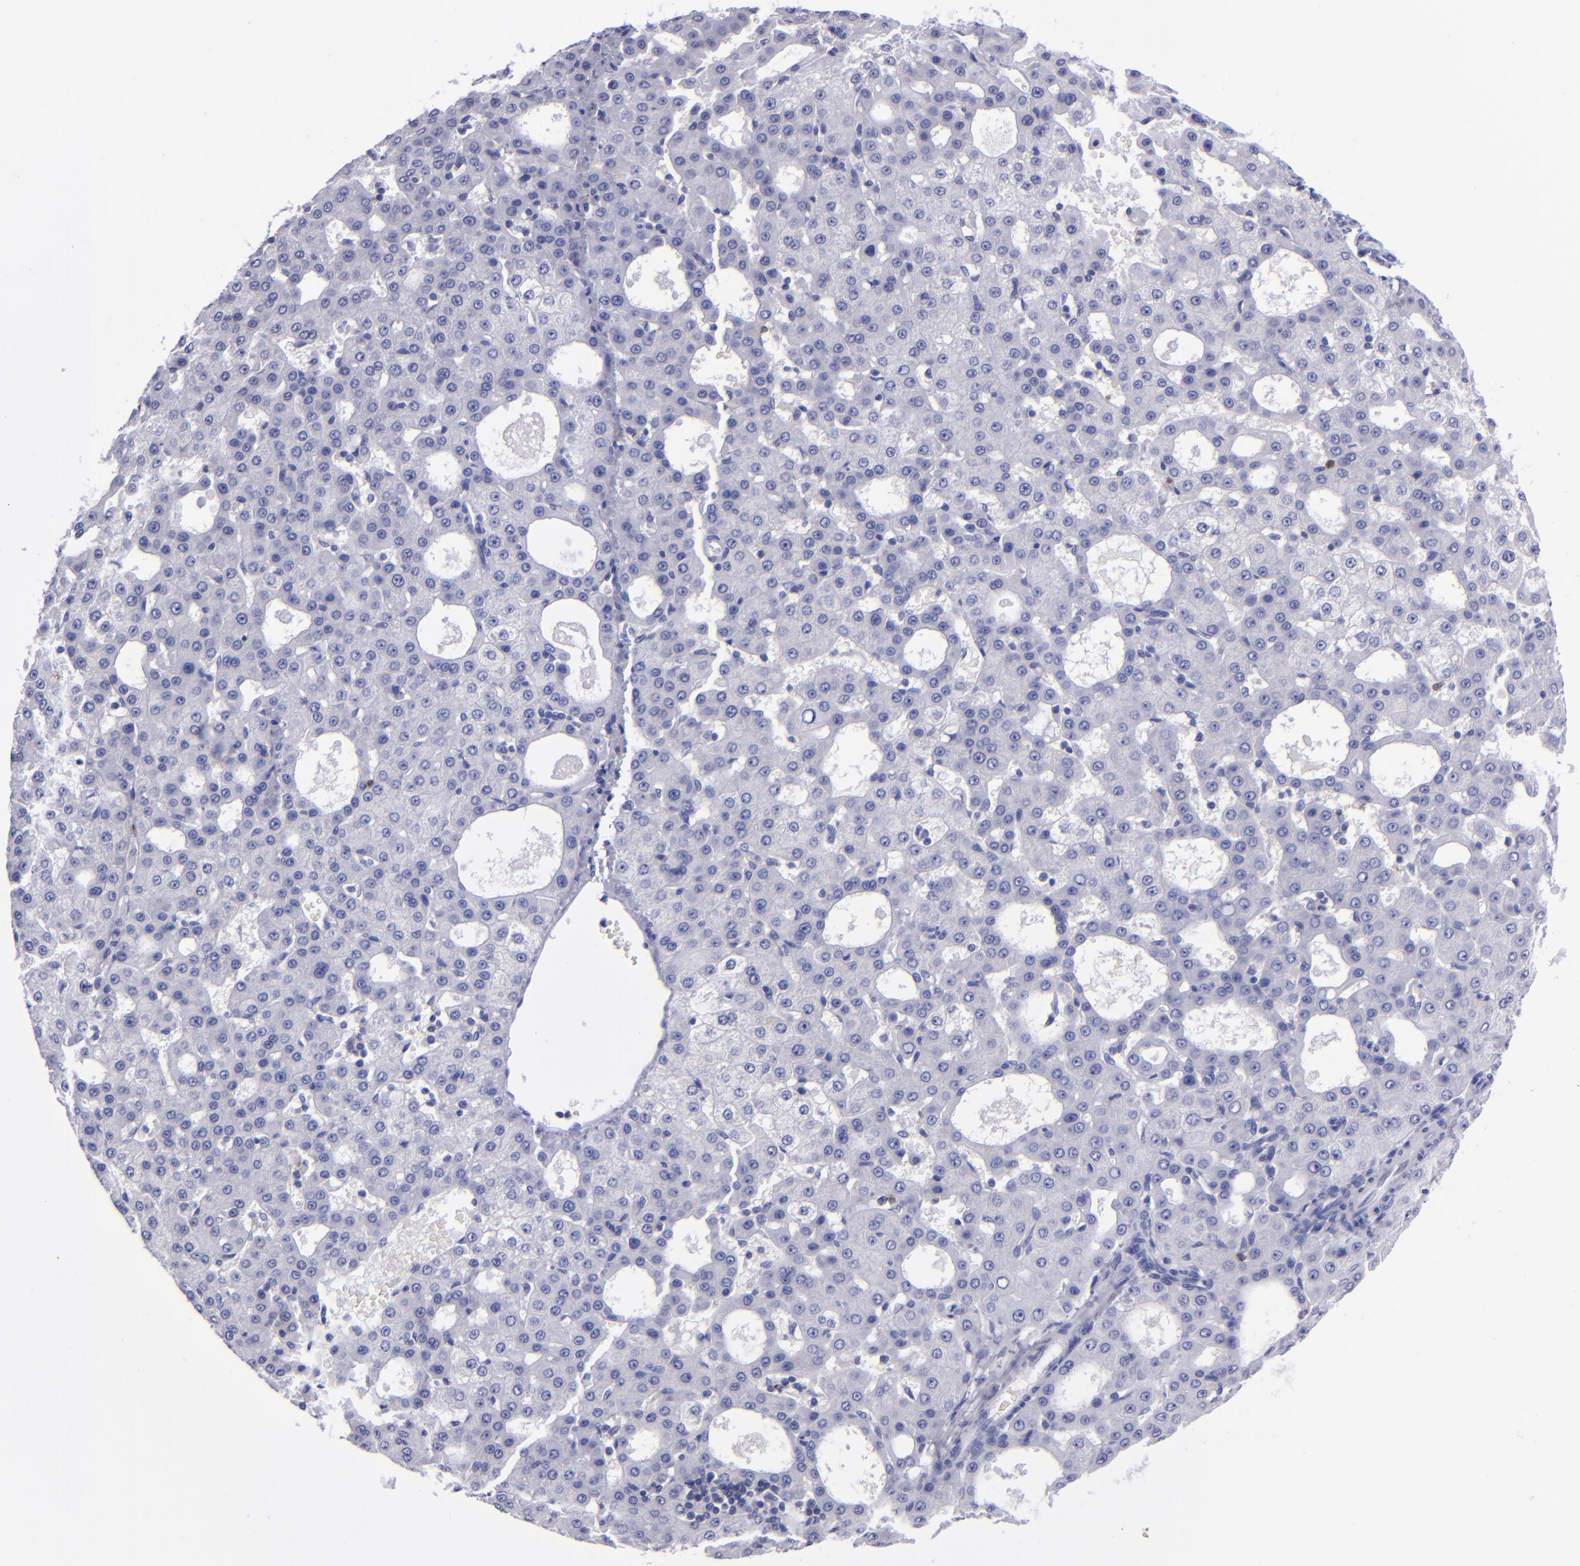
{"staining": {"intensity": "negative", "quantity": "none", "location": "none"}, "tissue": "liver cancer", "cell_type": "Tumor cells", "image_type": "cancer", "snomed": [{"axis": "morphology", "description": "Carcinoma, Hepatocellular, NOS"}, {"axis": "topography", "description": "Liver"}], "caption": "IHC histopathology image of human liver hepatocellular carcinoma stained for a protein (brown), which displays no positivity in tumor cells.", "gene": "CD37", "patient": {"sex": "male", "age": 47}}